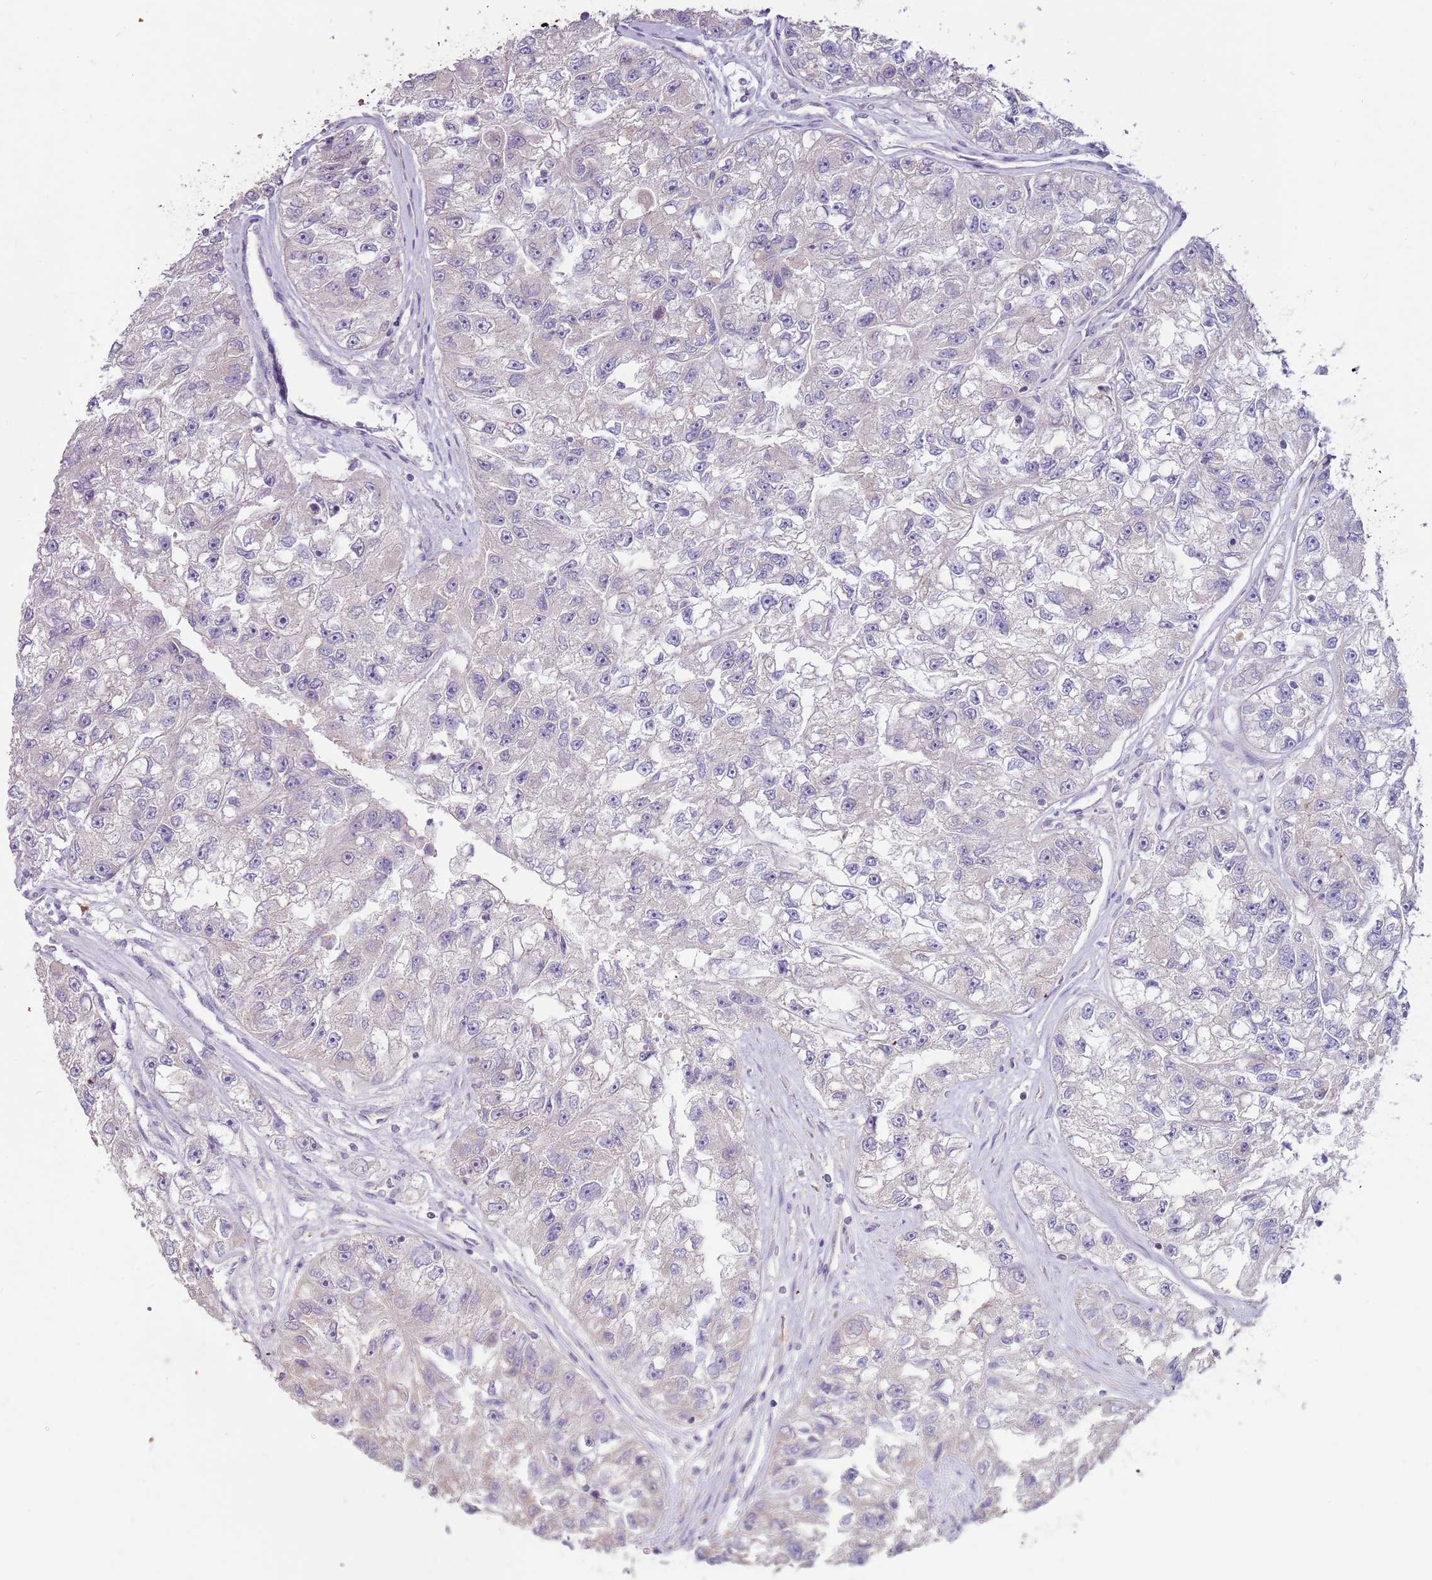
{"staining": {"intensity": "negative", "quantity": "none", "location": "none"}, "tissue": "renal cancer", "cell_type": "Tumor cells", "image_type": "cancer", "snomed": [{"axis": "morphology", "description": "Adenocarcinoma, NOS"}, {"axis": "topography", "description": "Kidney"}], "caption": "The image shows no staining of tumor cells in renal cancer. (DAB immunohistochemistry visualized using brightfield microscopy, high magnification).", "gene": "SPATA31D1", "patient": {"sex": "male", "age": 63}}